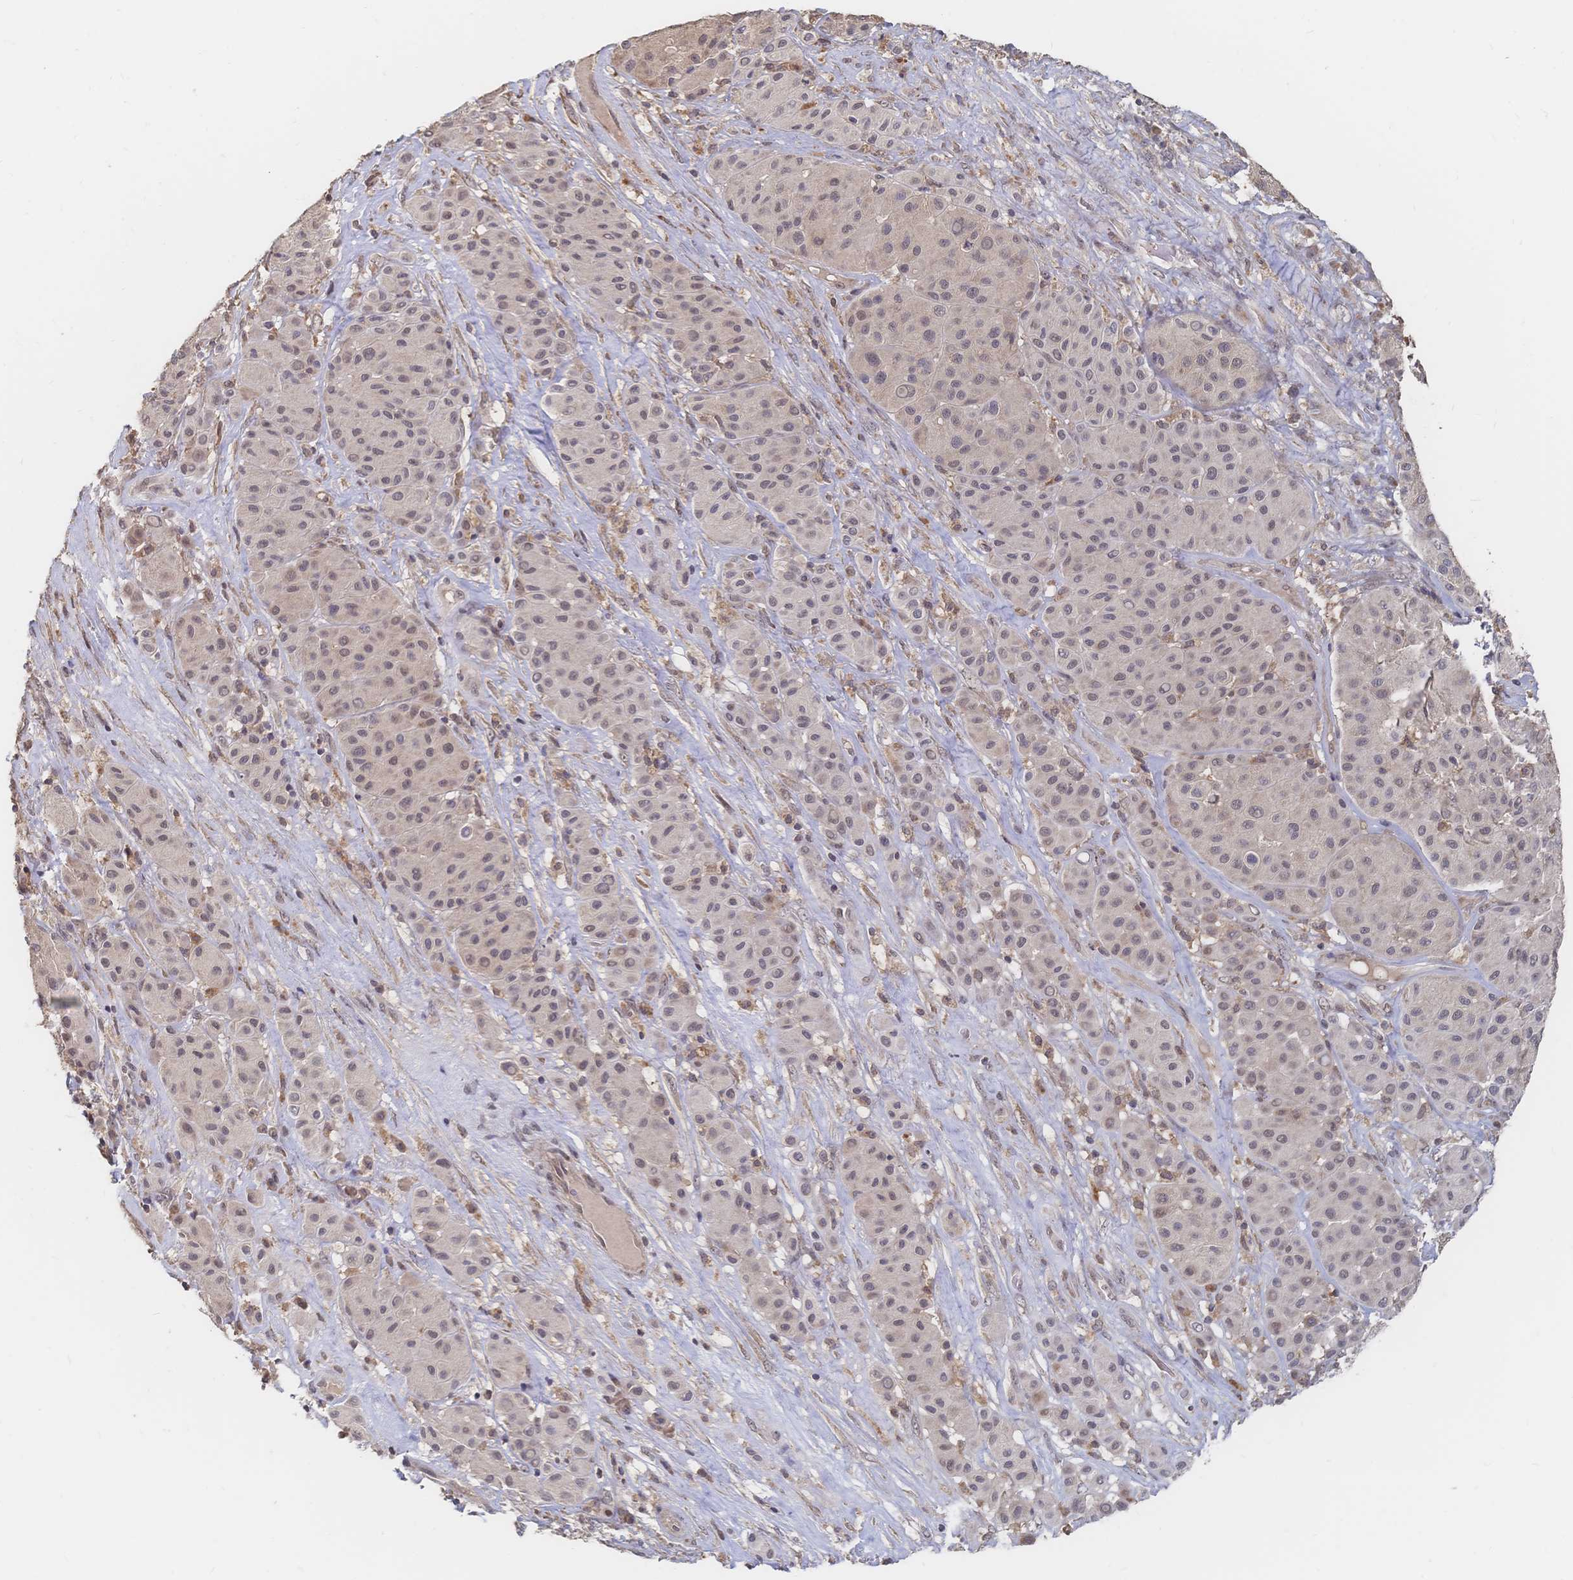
{"staining": {"intensity": "weak", "quantity": "25%-75%", "location": "nuclear"}, "tissue": "melanoma", "cell_type": "Tumor cells", "image_type": "cancer", "snomed": [{"axis": "morphology", "description": "Malignant melanoma, Metastatic site"}, {"axis": "topography", "description": "Smooth muscle"}], "caption": "Melanoma stained for a protein reveals weak nuclear positivity in tumor cells.", "gene": "LRP5", "patient": {"sex": "male", "age": 41}}